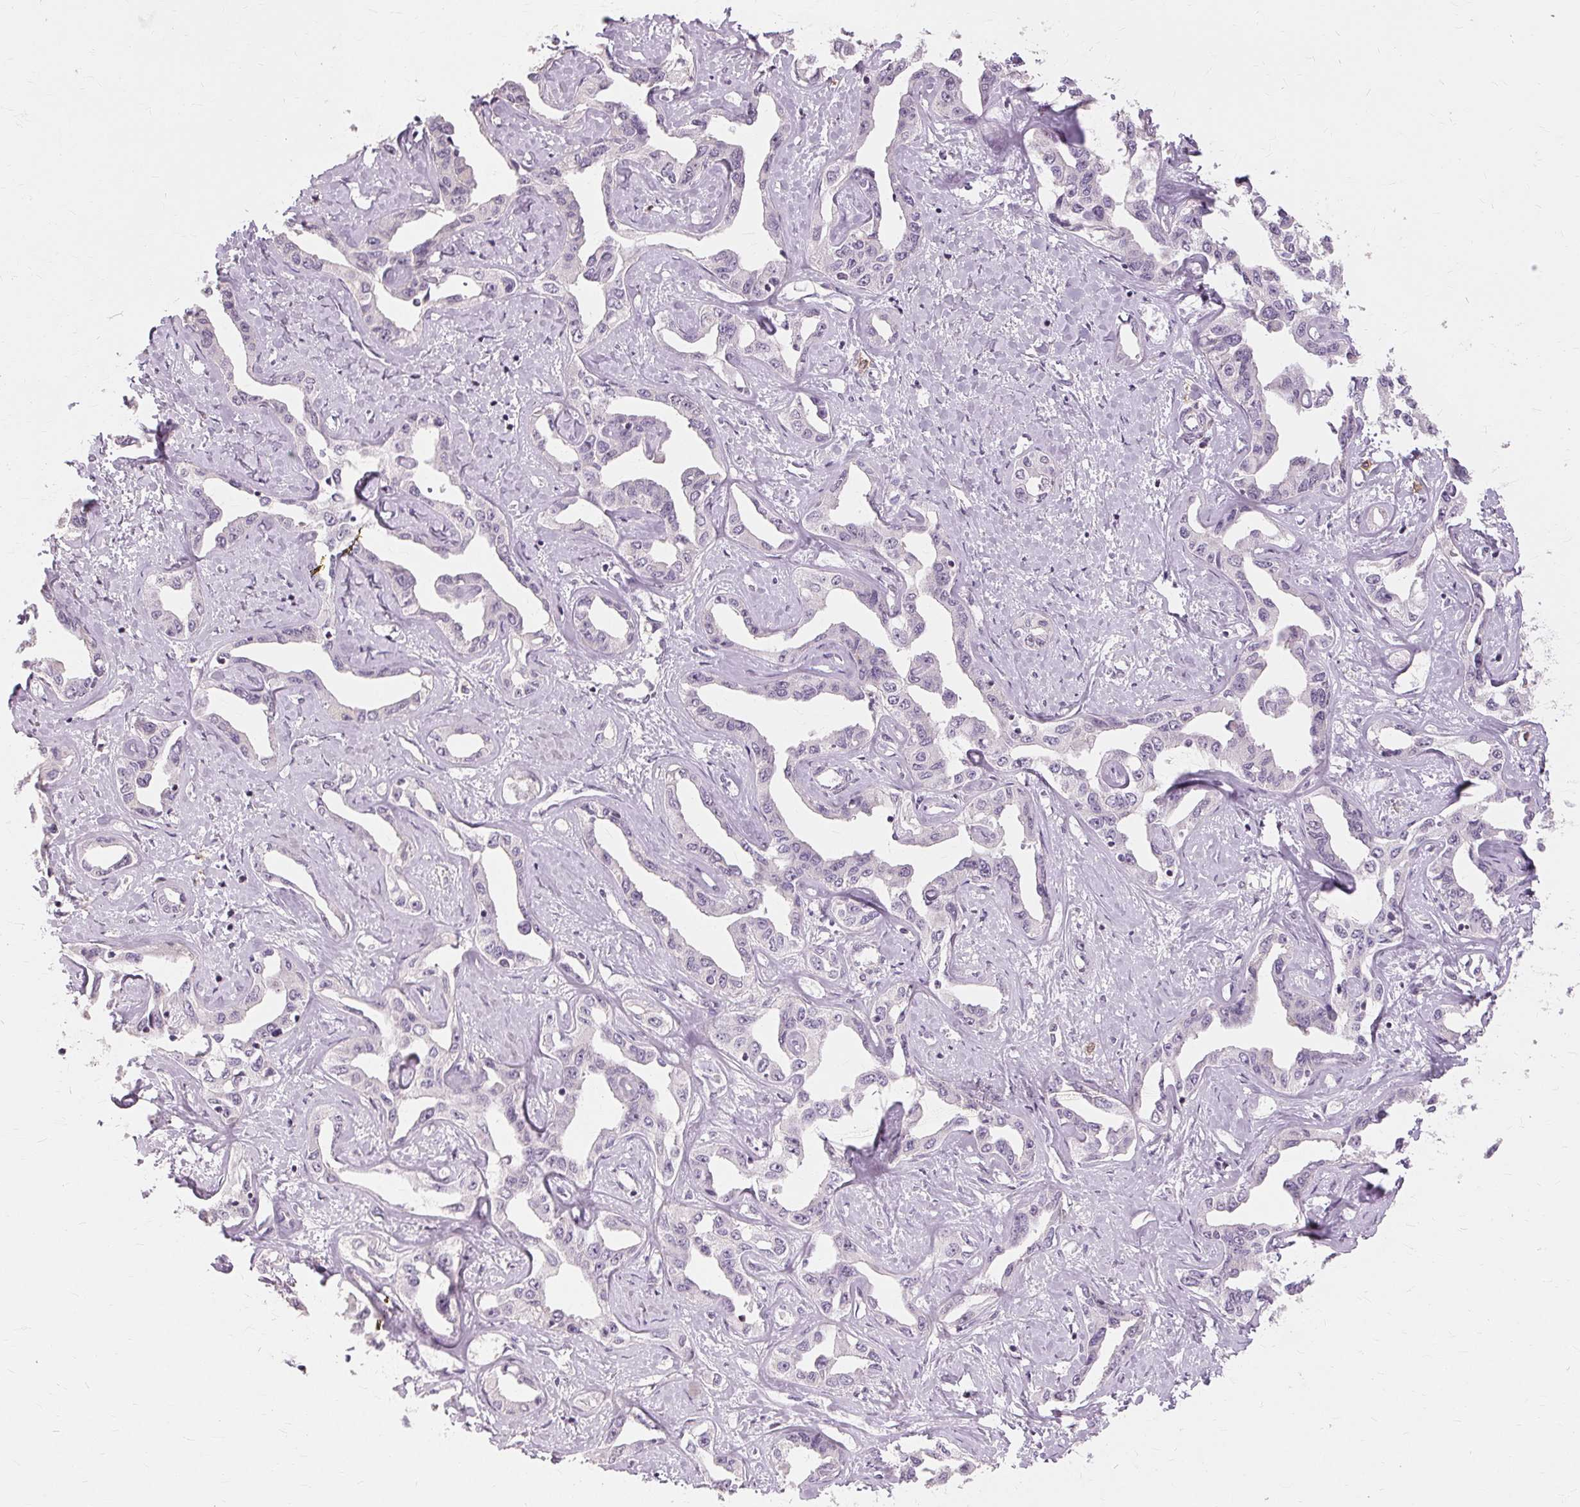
{"staining": {"intensity": "negative", "quantity": "none", "location": "none"}, "tissue": "liver cancer", "cell_type": "Tumor cells", "image_type": "cancer", "snomed": [{"axis": "morphology", "description": "Cholangiocarcinoma"}, {"axis": "topography", "description": "Liver"}], "caption": "The micrograph reveals no staining of tumor cells in liver cancer (cholangiocarcinoma).", "gene": "SIGLEC6", "patient": {"sex": "male", "age": 59}}